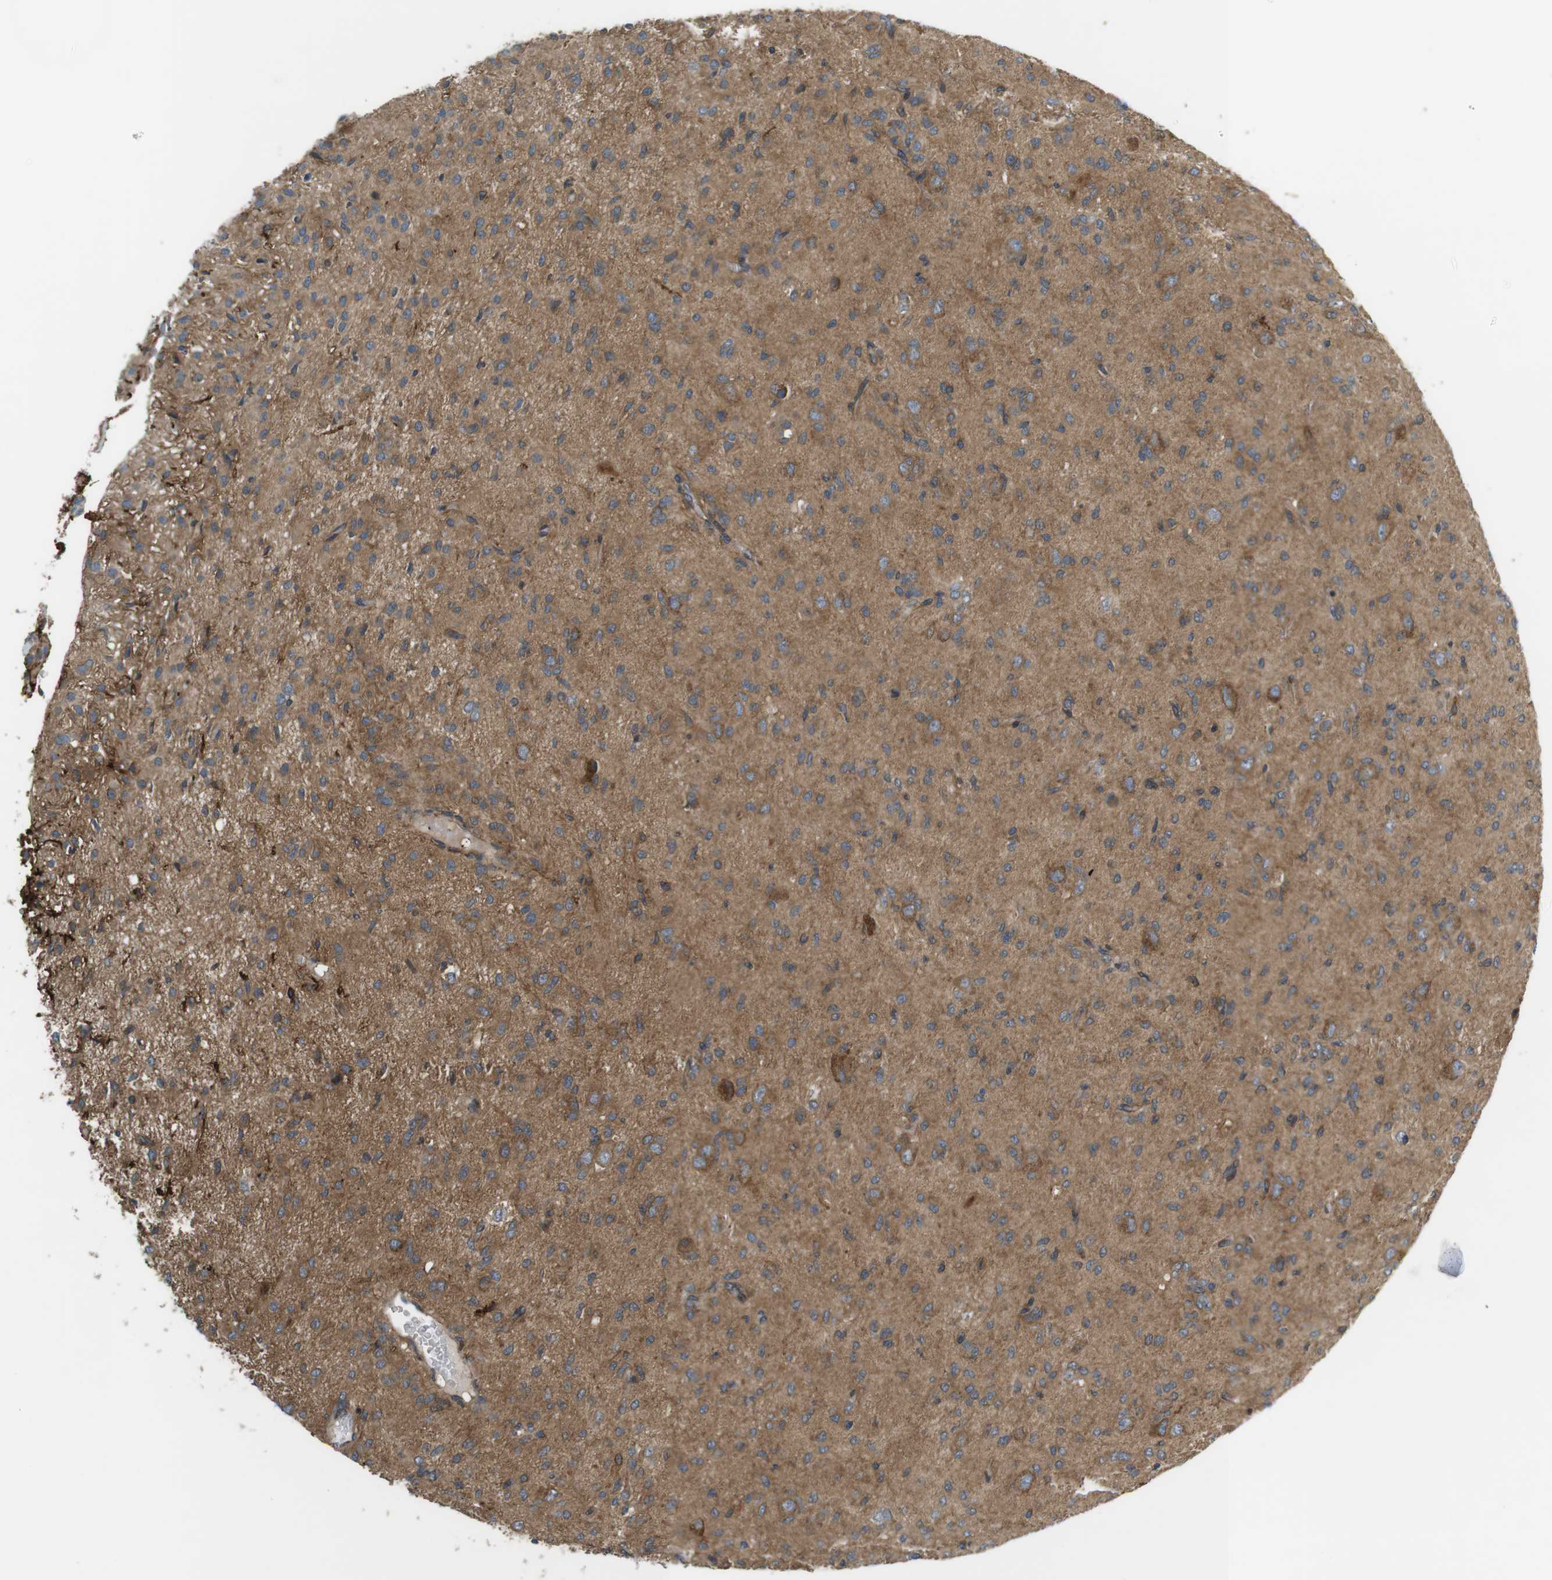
{"staining": {"intensity": "moderate", "quantity": "25%-75%", "location": "cytoplasmic/membranous"}, "tissue": "glioma", "cell_type": "Tumor cells", "image_type": "cancer", "snomed": [{"axis": "morphology", "description": "Glioma, malignant, High grade"}, {"axis": "topography", "description": "Brain"}], "caption": "The photomicrograph displays immunohistochemical staining of malignant high-grade glioma. There is moderate cytoplasmic/membranous staining is seen in about 25%-75% of tumor cells.", "gene": "DDAH2", "patient": {"sex": "female", "age": 59}}